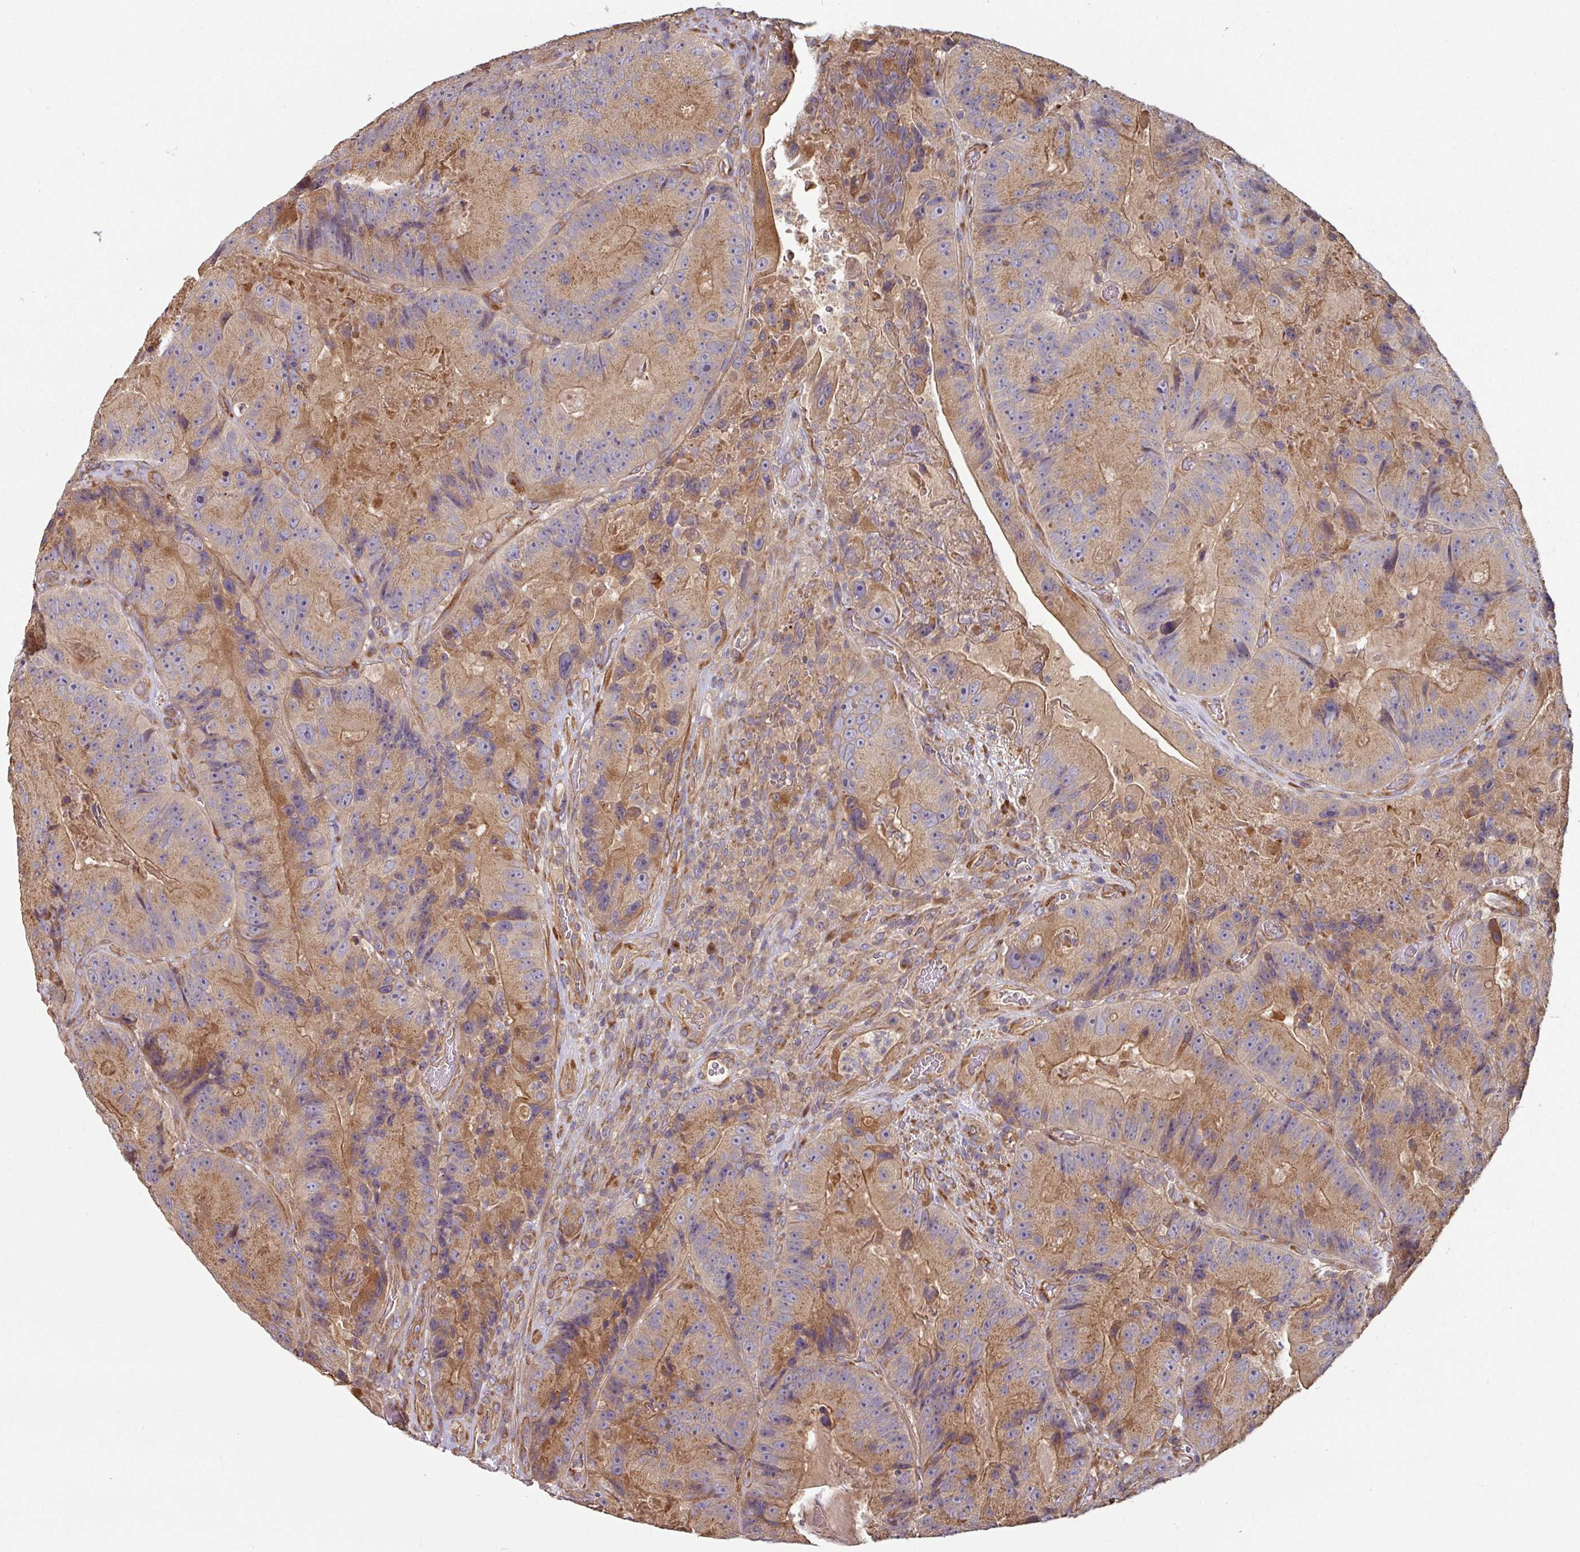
{"staining": {"intensity": "moderate", "quantity": ">75%", "location": "cytoplasmic/membranous"}, "tissue": "colorectal cancer", "cell_type": "Tumor cells", "image_type": "cancer", "snomed": [{"axis": "morphology", "description": "Adenocarcinoma, NOS"}, {"axis": "topography", "description": "Colon"}], "caption": "Protein staining of adenocarcinoma (colorectal) tissue displays moderate cytoplasmic/membranous staining in about >75% of tumor cells.", "gene": "SIK1", "patient": {"sex": "female", "age": 86}}